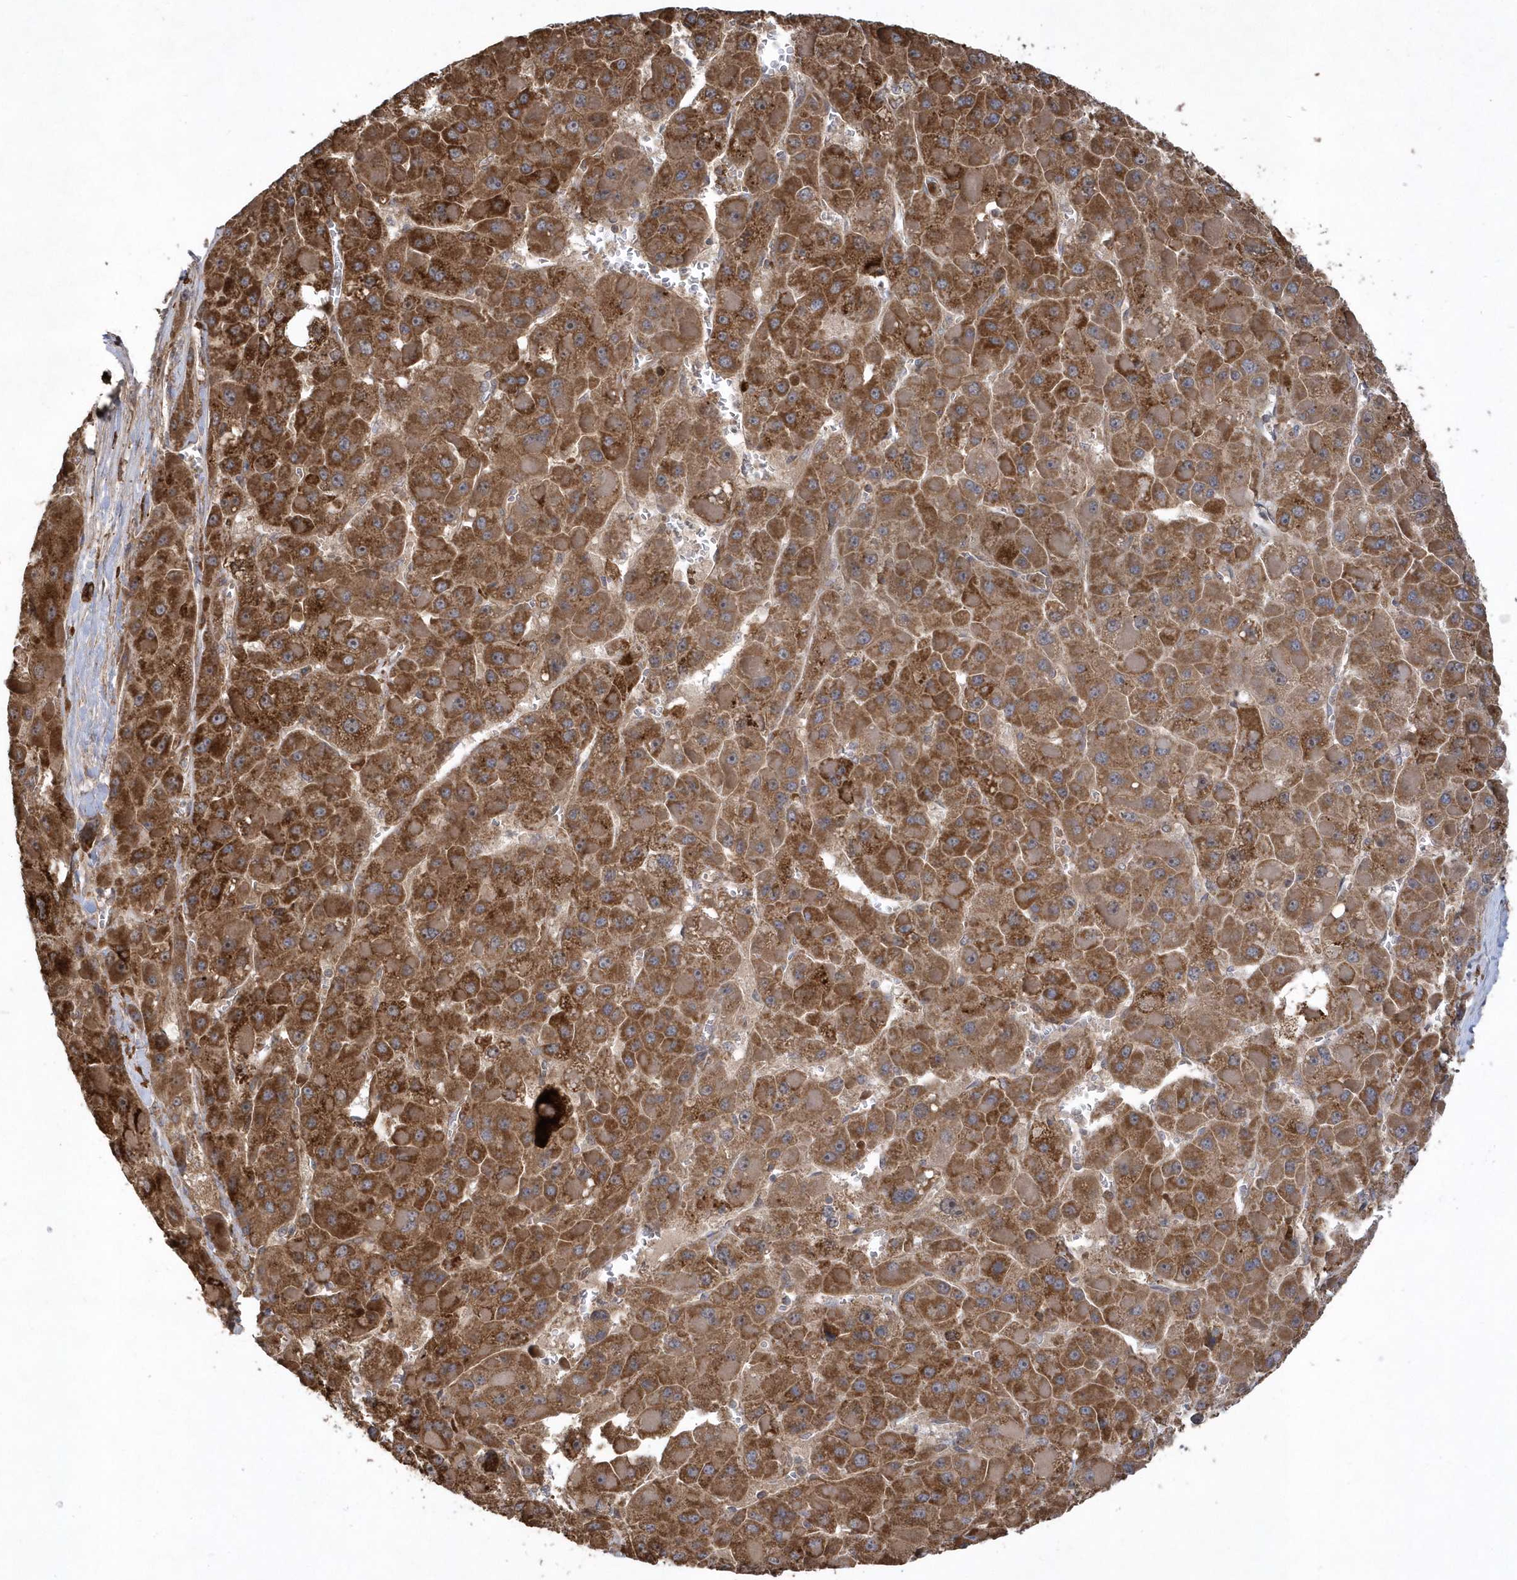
{"staining": {"intensity": "strong", "quantity": ">75%", "location": "cytoplasmic/membranous"}, "tissue": "liver cancer", "cell_type": "Tumor cells", "image_type": "cancer", "snomed": [{"axis": "morphology", "description": "Carcinoma, Hepatocellular, NOS"}, {"axis": "topography", "description": "Liver"}], "caption": "Human liver hepatocellular carcinoma stained with a brown dye shows strong cytoplasmic/membranous positive staining in about >75% of tumor cells.", "gene": "SENP8", "patient": {"sex": "female", "age": 73}}